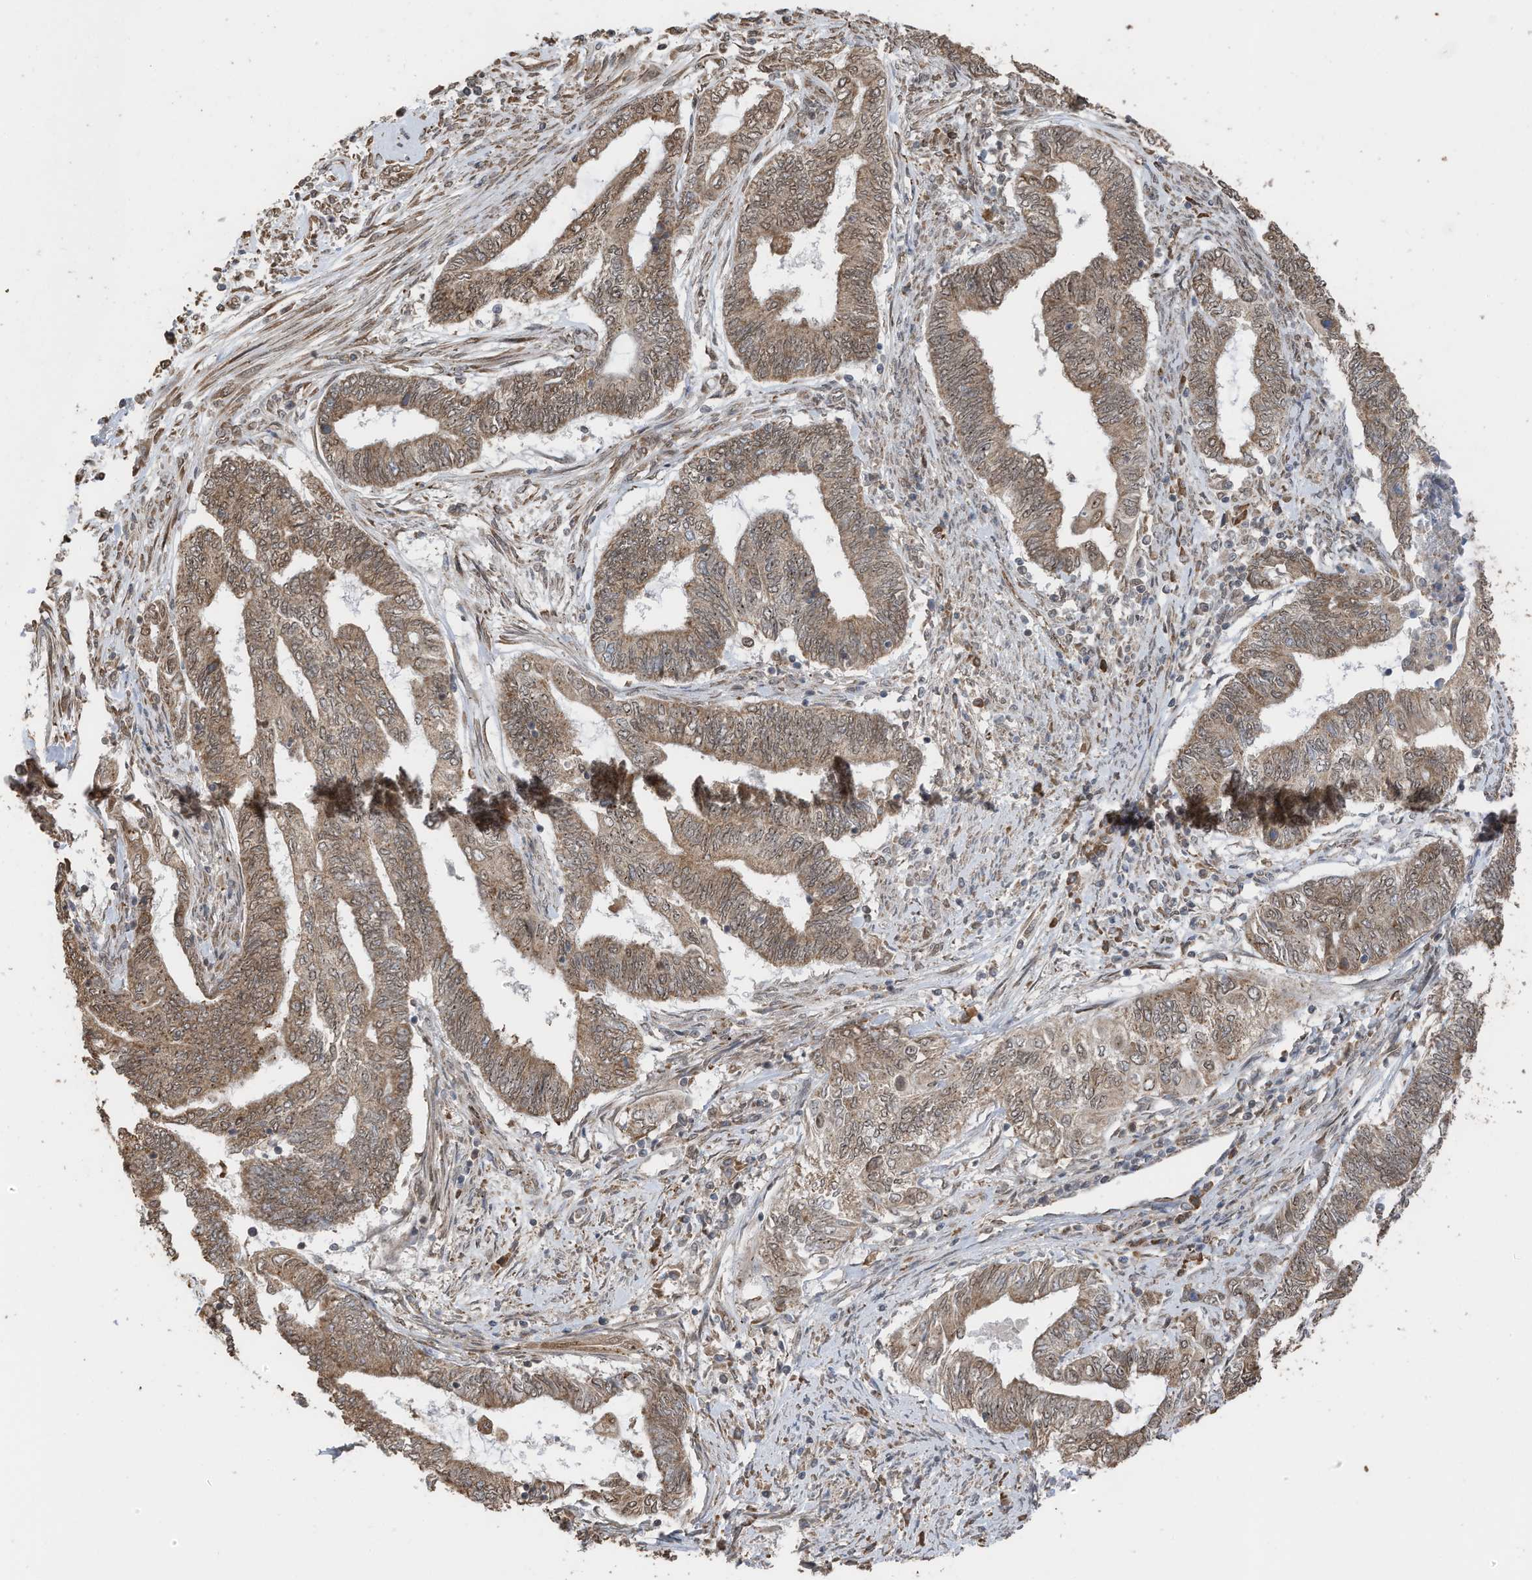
{"staining": {"intensity": "moderate", "quantity": ">75%", "location": "cytoplasmic/membranous"}, "tissue": "endometrial cancer", "cell_type": "Tumor cells", "image_type": "cancer", "snomed": [{"axis": "morphology", "description": "Adenocarcinoma, NOS"}, {"axis": "topography", "description": "Uterus"}, {"axis": "topography", "description": "Endometrium"}], "caption": "Immunohistochemical staining of human endometrial cancer (adenocarcinoma) exhibits medium levels of moderate cytoplasmic/membranous staining in approximately >75% of tumor cells.", "gene": "ERLEC1", "patient": {"sex": "female", "age": 70}}